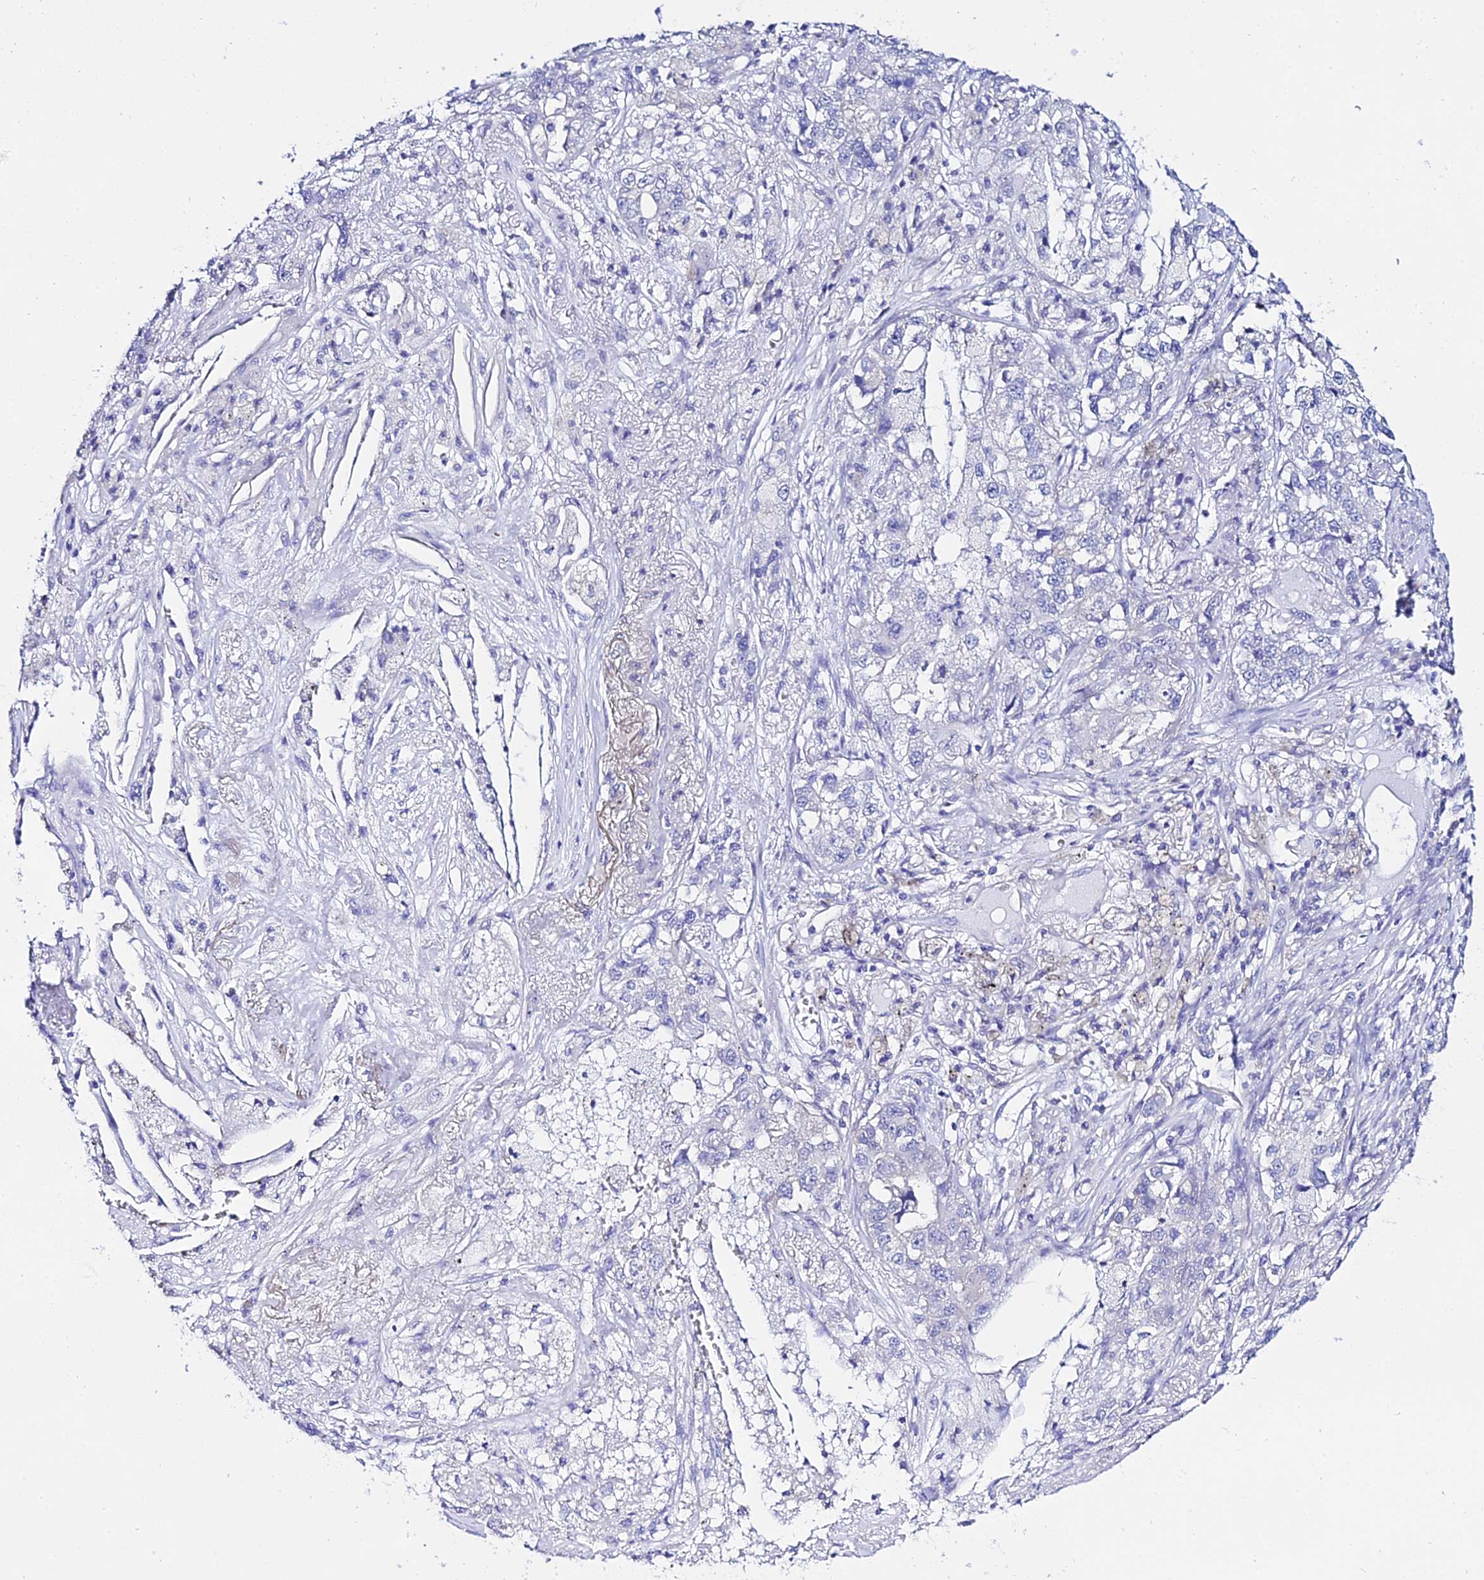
{"staining": {"intensity": "negative", "quantity": "none", "location": "none"}, "tissue": "lung cancer", "cell_type": "Tumor cells", "image_type": "cancer", "snomed": [{"axis": "morphology", "description": "Adenocarcinoma, NOS"}, {"axis": "topography", "description": "Lung"}], "caption": "Immunohistochemistry micrograph of neoplastic tissue: human lung cancer stained with DAB reveals no significant protein staining in tumor cells.", "gene": "ATG16L2", "patient": {"sex": "male", "age": 49}}